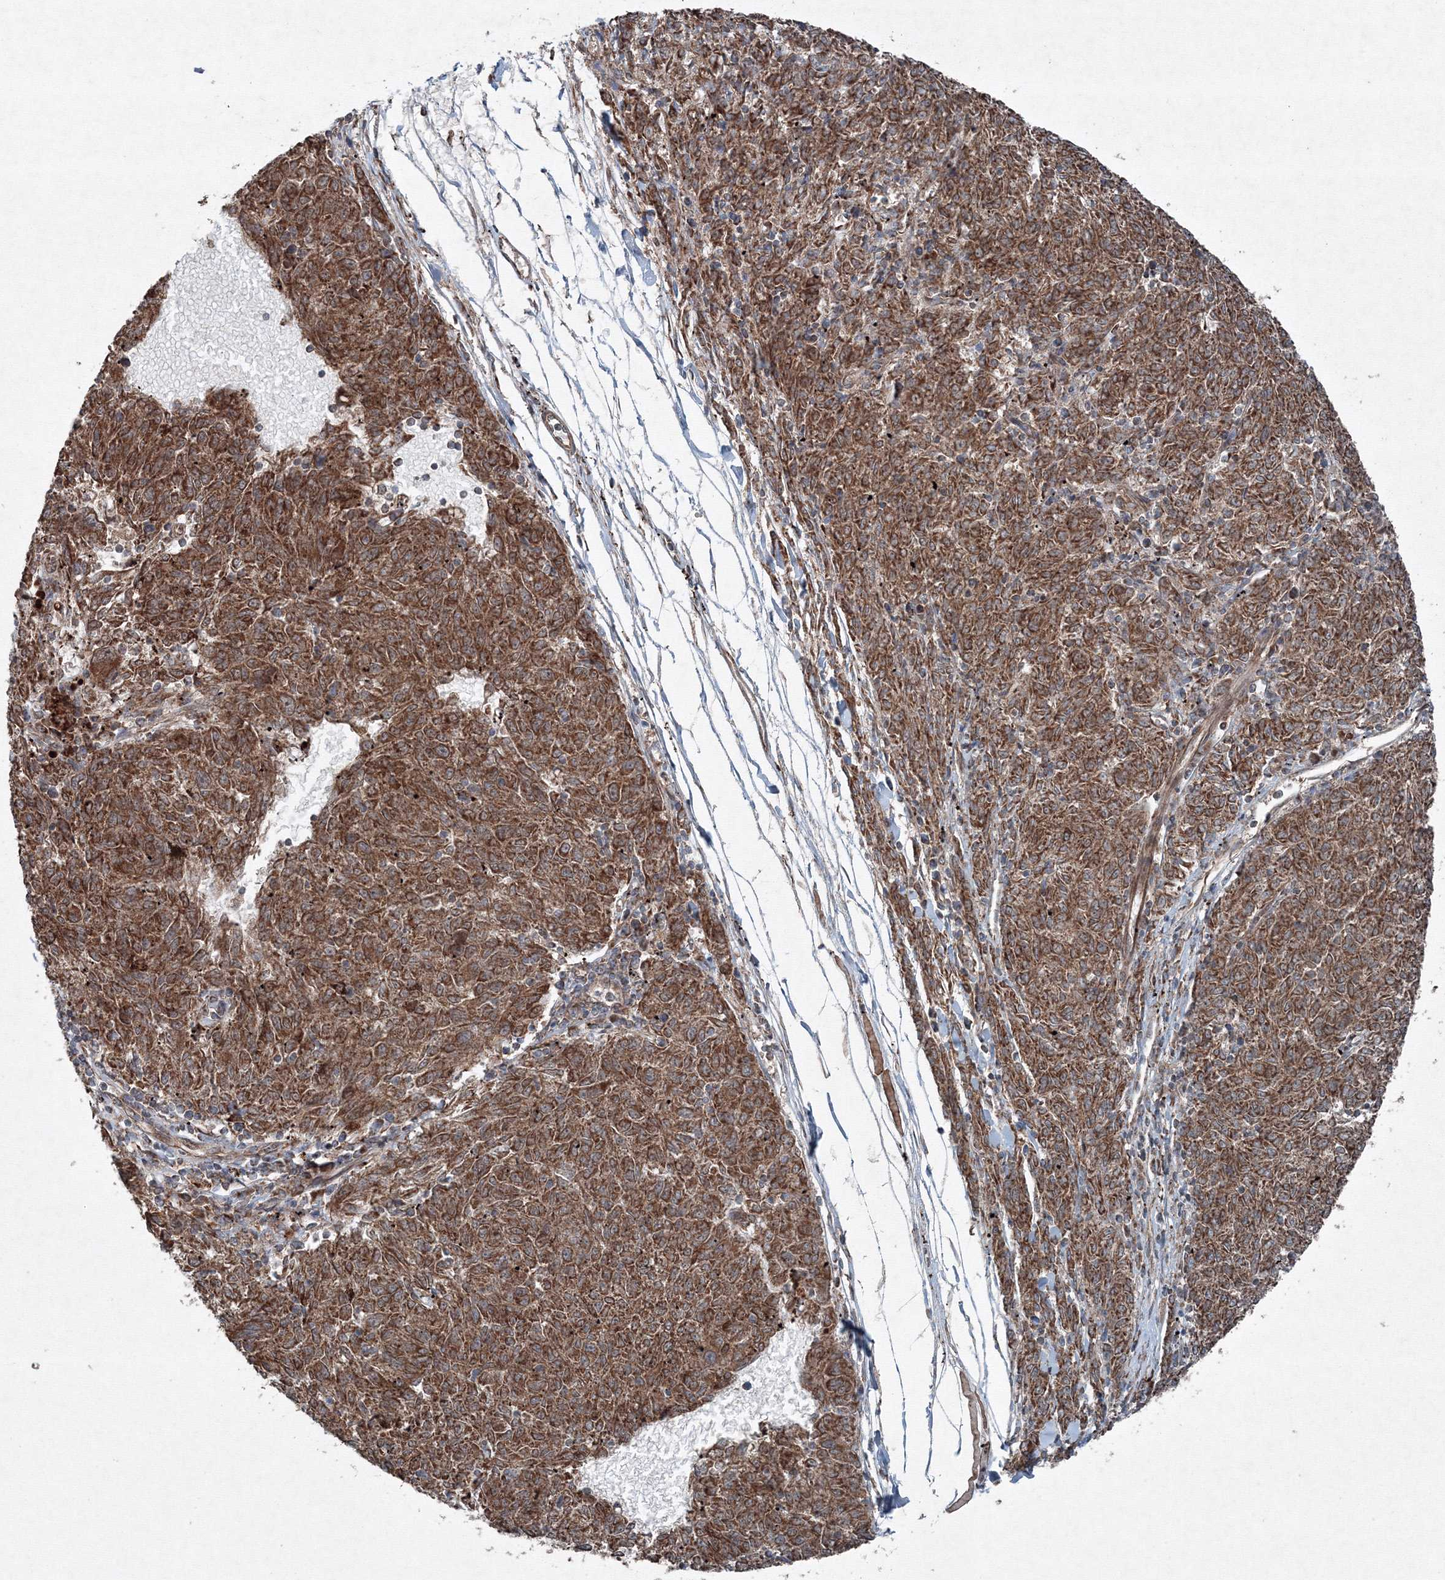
{"staining": {"intensity": "moderate", "quantity": ">75%", "location": "cytoplasmic/membranous"}, "tissue": "melanoma", "cell_type": "Tumor cells", "image_type": "cancer", "snomed": [{"axis": "morphology", "description": "Malignant melanoma, NOS"}, {"axis": "topography", "description": "Skin"}], "caption": "Malignant melanoma stained for a protein shows moderate cytoplasmic/membranous positivity in tumor cells. Using DAB (3,3'-diaminobenzidine) (brown) and hematoxylin (blue) stains, captured at high magnification using brightfield microscopy.", "gene": "COPS7B", "patient": {"sex": "female", "age": 72}}